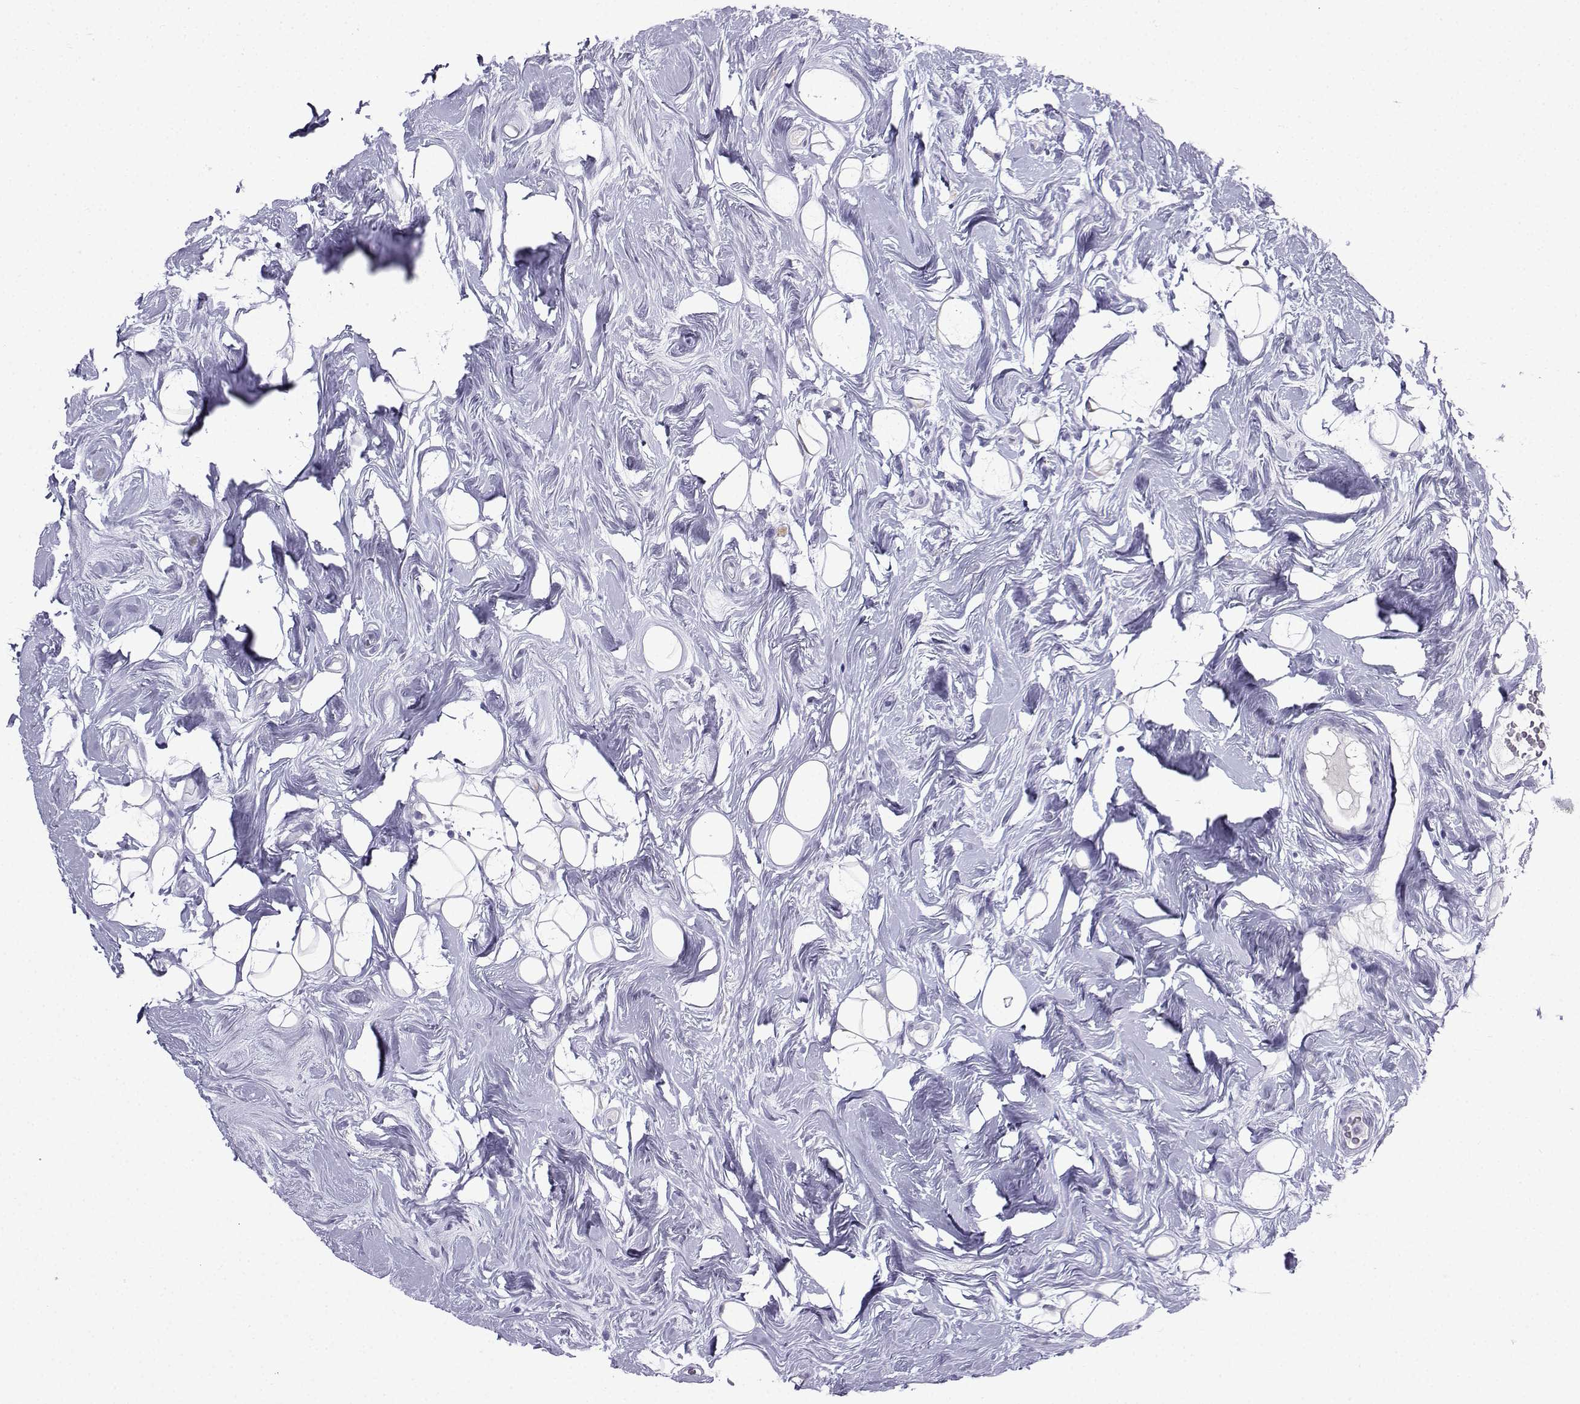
{"staining": {"intensity": "negative", "quantity": "none", "location": "none"}, "tissue": "breast cancer", "cell_type": "Tumor cells", "image_type": "cancer", "snomed": [{"axis": "morphology", "description": "Lobular carcinoma"}, {"axis": "topography", "description": "Breast"}], "caption": "Immunohistochemistry (IHC) micrograph of neoplastic tissue: human breast lobular carcinoma stained with DAB (3,3'-diaminobenzidine) displays no significant protein staining in tumor cells.", "gene": "SLC18A2", "patient": {"sex": "female", "age": 49}}